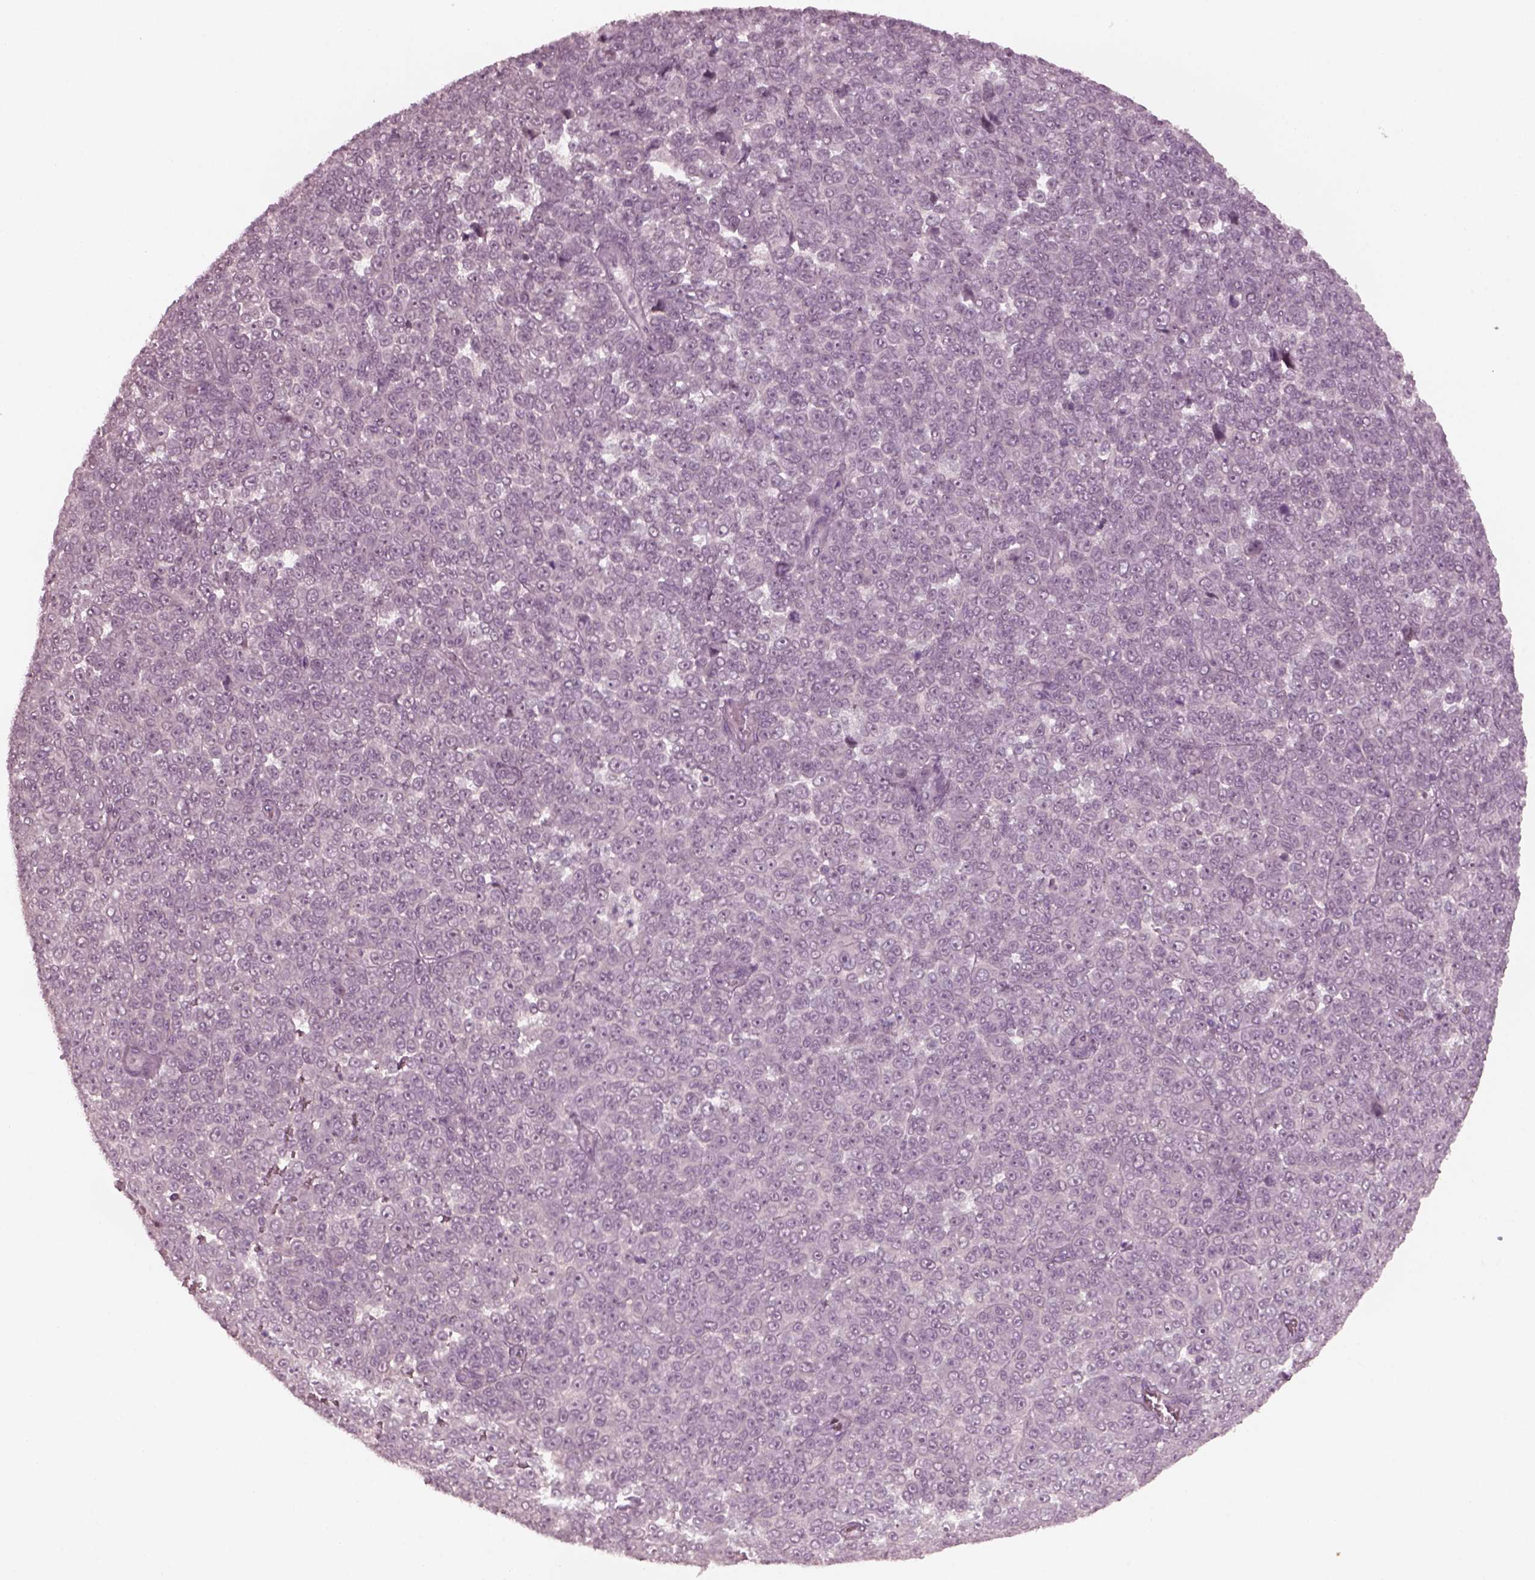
{"staining": {"intensity": "negative", "quantity": "none", "location": "none"}, "tissue": "melanoma", "cell_type": "Tumor cells", "image_type": "cancer", "snomed": [{"axis": "morphology", "description": "Malignant melanoma, NOS"}, {"axis": "topography", "description": "Skin"}], "caption": "Immunohistochemistry (IHC) micrograph of human melanoma stained for a protein (brown), which displays no staining in tumor cells. Nuclei are stained in blue.", "gene": "YY2", "patient": {"sex": "female", "age": 95}}